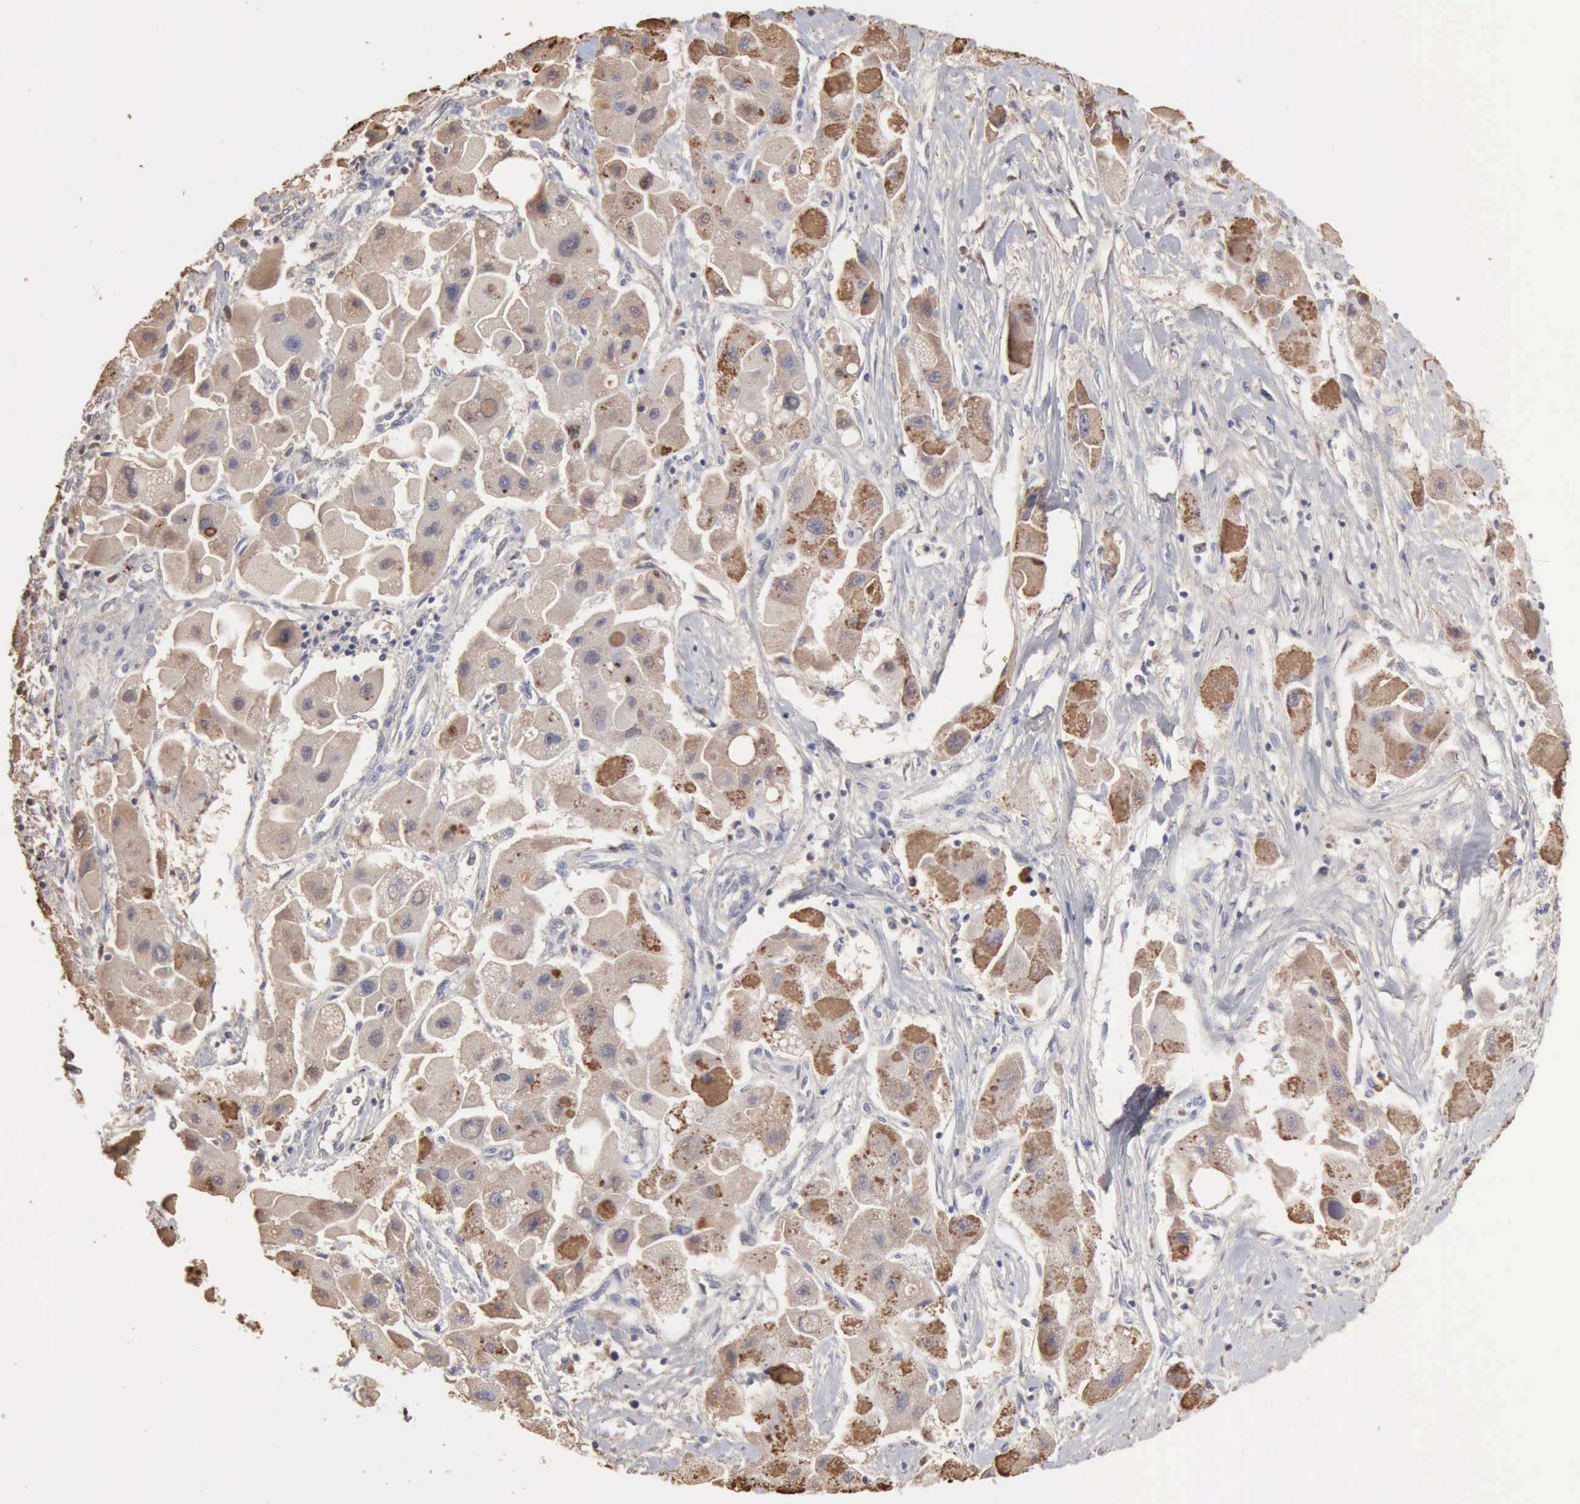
{"staining": {"intensity": "weak", "quantity": "25%-75%", "location": "cytoplasmic/membranous"}, "tissue": "liver cancer", "cell_type": "Tumor cells", "image_type": "cancer", "snomed": [{"axis": "morphology", "description": "Carcinoma, Hepatocellular, NOS"}, {"axis": "topography", "description": "Liver"}], "caption": "Hepatocellular carcinoma (liver) stained with a brown dye reveals weak cytoplasmic/membranous positive staining in approximately 25%-75% of tumor cells.", "gene": "SERPINA1", "patient": {"sex": "male", "age": 24}}